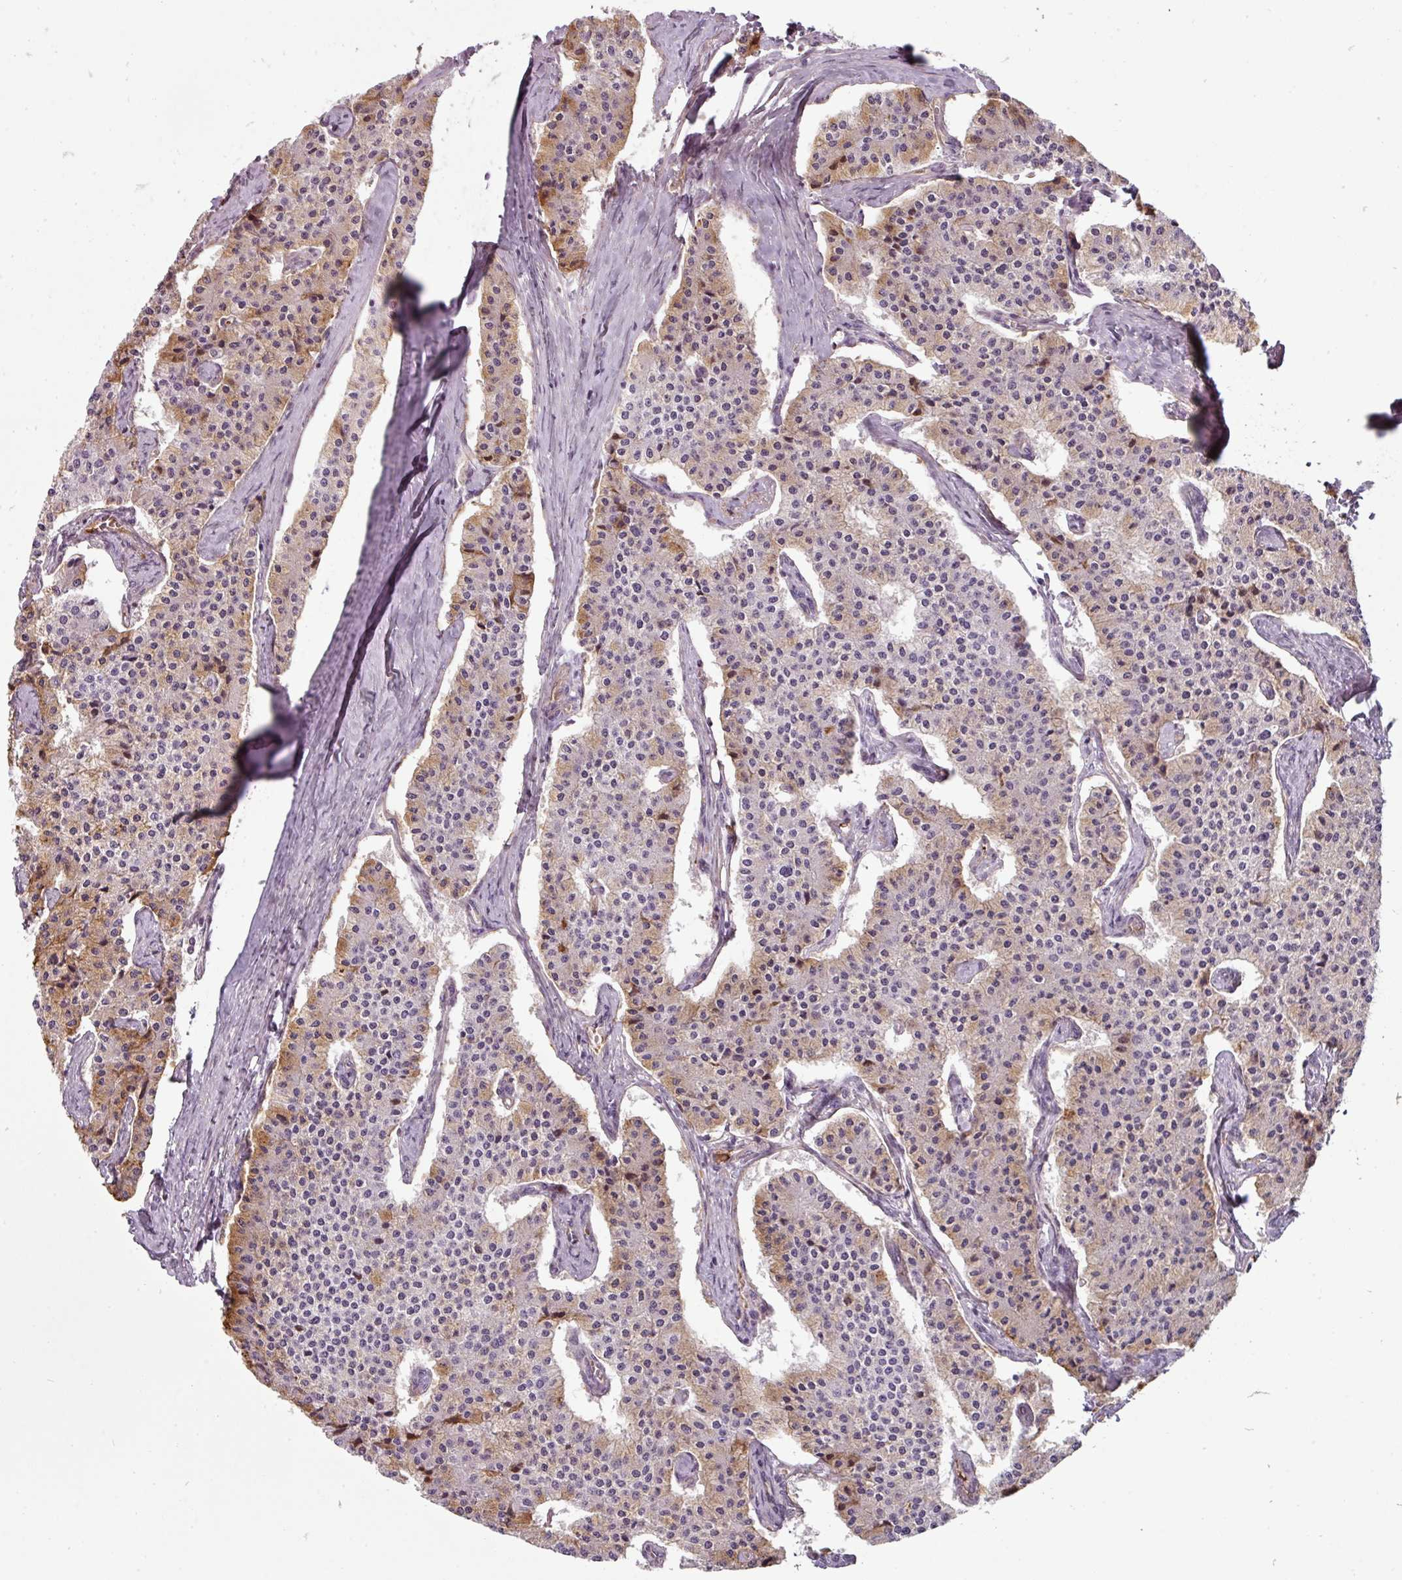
{"staining": {"intensity": "moderate", "quantity": "<25%", "location": "cytoplasmic/membranous"}, "tissue": "carcinoid", "cell_type": "Tumor cells", "image_type": "cancer", "snomed": [{"axis": "morphology", "description": "Carcinoid, malignant, NOS"}, {"axis": "topography", "description": "Colon"}], "caption": "A high-resolution micrograph shows immunohistochemistry staining of malignant carcinoid, which reveals moderate cytoplasmic/membranous staining in about <25% of tumor cells.", "gene": "CHRDL1", "patient": {"sex": "female", "age": 52}}